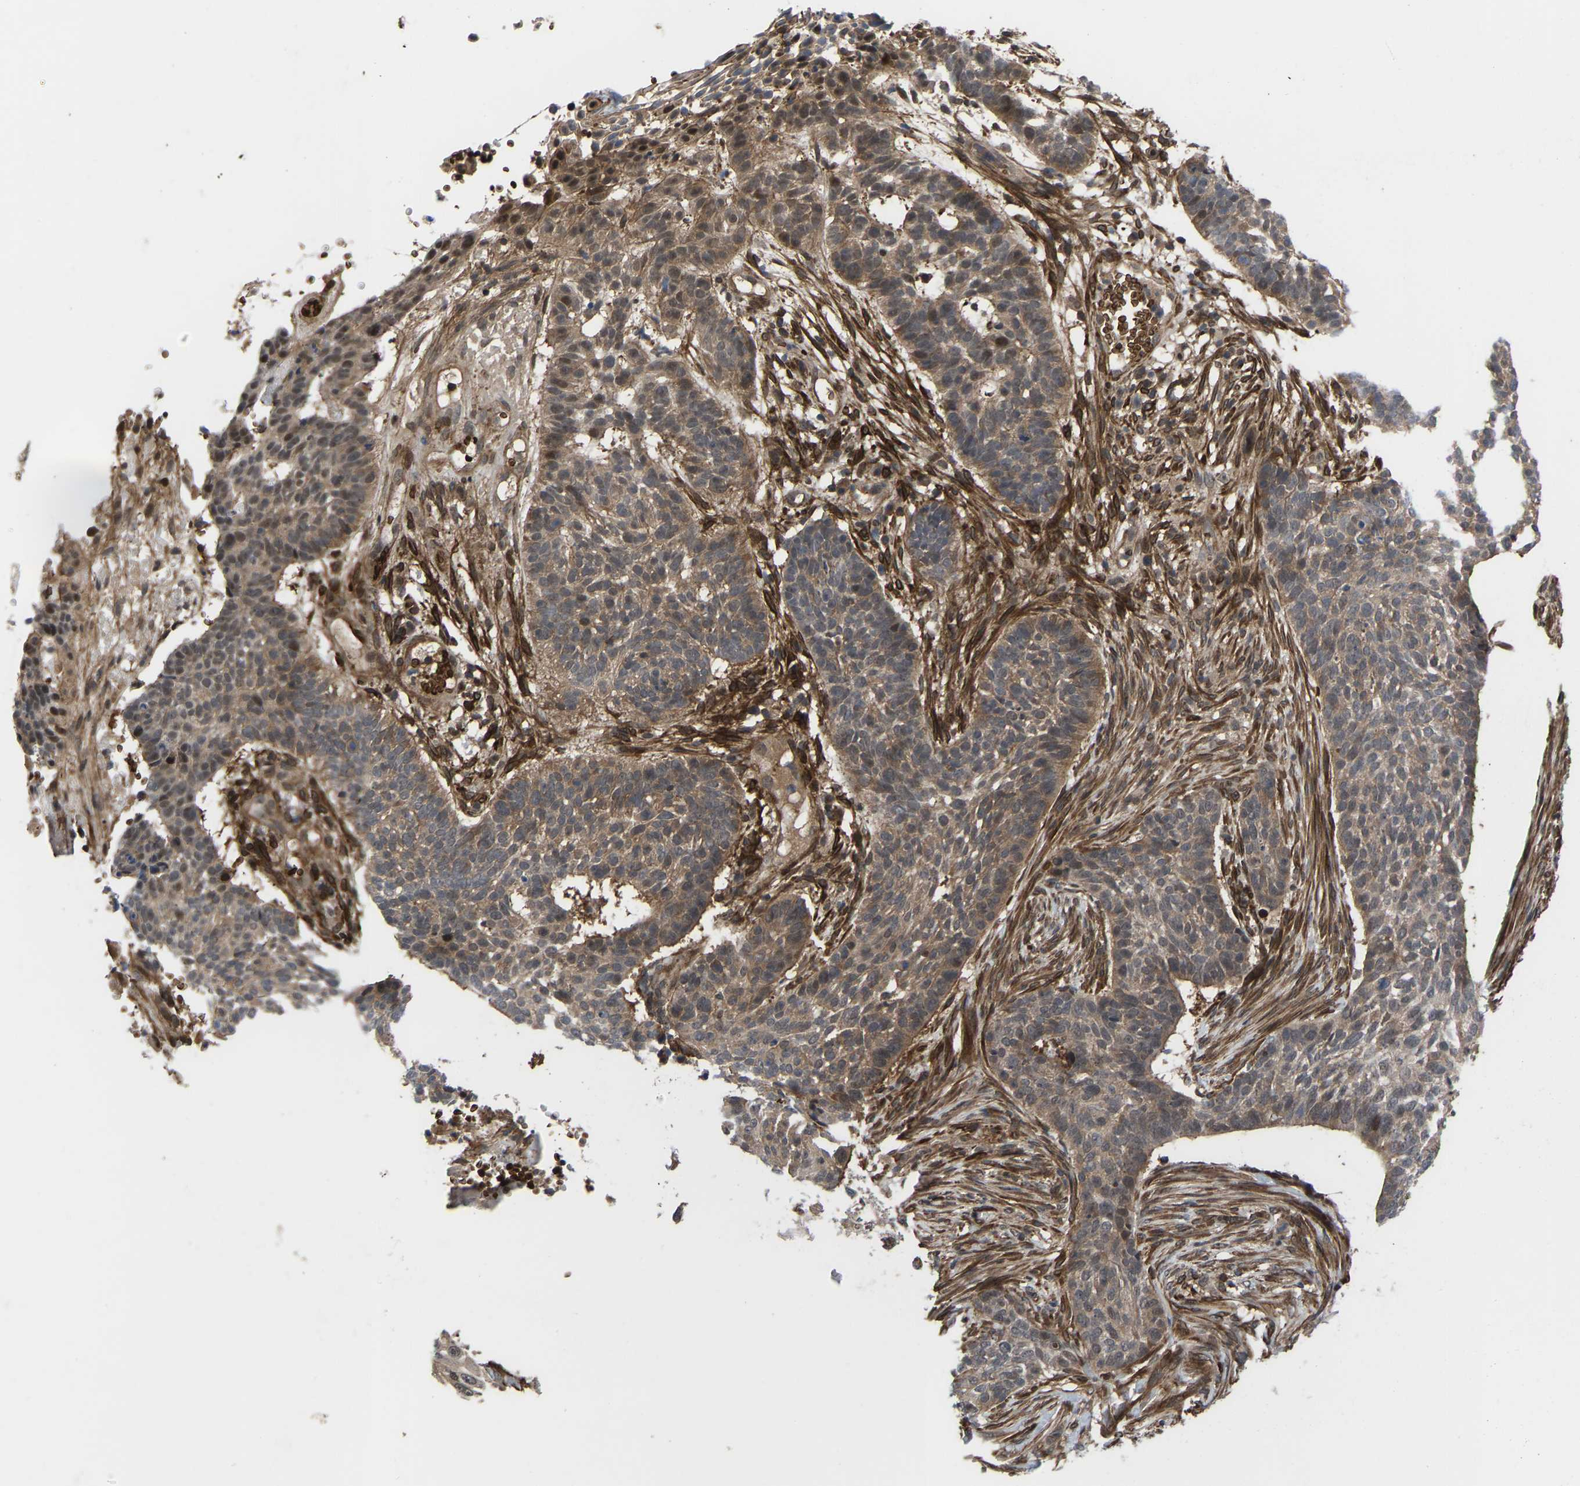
{"staining": {"intensity": "moderate", "quantity": ">75%", "location": "cytoplasmic/membranous,nuclear"}, "tissue": "skin cancer", "cell_type": "Tumor cells", "image_type": "cancer", "snomed": [{"axis": "morphology", "description": "Basal cell carcinoma"}, {"axis": "topography", "description": "Skin"}], "caption": "A medium amount of moderate cytoplasmic/membranous and nuclear positivity is appreciated in approximately >75% of tumor cells in skin basal cell carcinoma tissue.", "gene": "CYP7B1", "patient": {"sex": "male", "age": 85}}